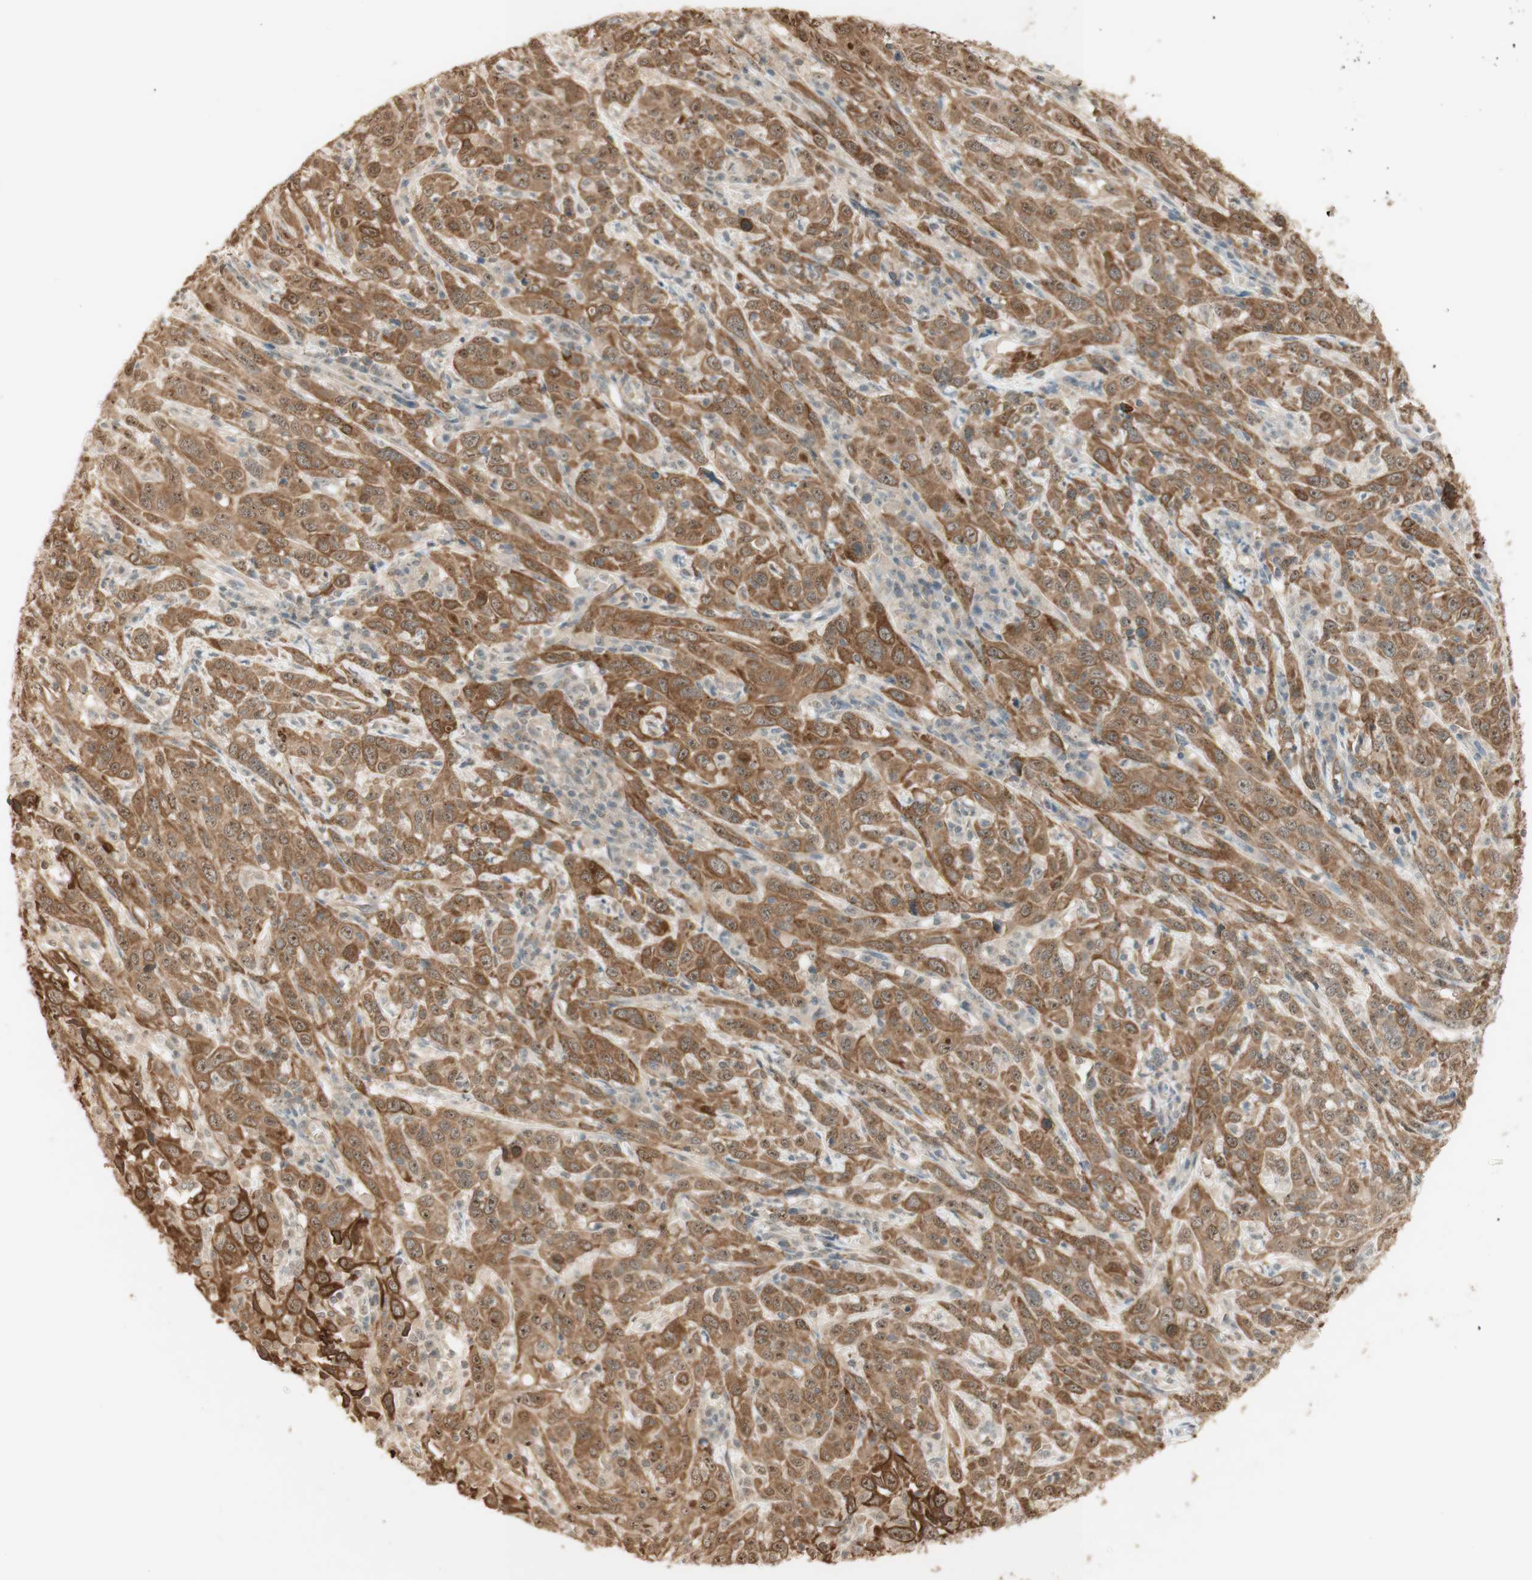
{"staining": {"intensity": "moderate", "quantity": ">75%", "location": "cytoplasmic/membranous,nuclear"}, "tissue": "cervical cancer", "cell_type": "Tumor cells", "image_type": "cancer", "snomed": [{"axis": "morphology", "description": "Squamous cell carcinoma, NOS"}, {"axis": "topography", "description": "Cervix"}], "caption": "Protein analysis of cervical squamous cell carcinoma tissue displays moderate cytoplasmic/membranous and nuclear positivity in about >75% of tumor cells. (DAB (3,3'-diaminobenzidine) = brown stain, brightfield microscopy at high magnification).", "gene": "SPINT2", "patient": {"sex": "female", "age": 46}}